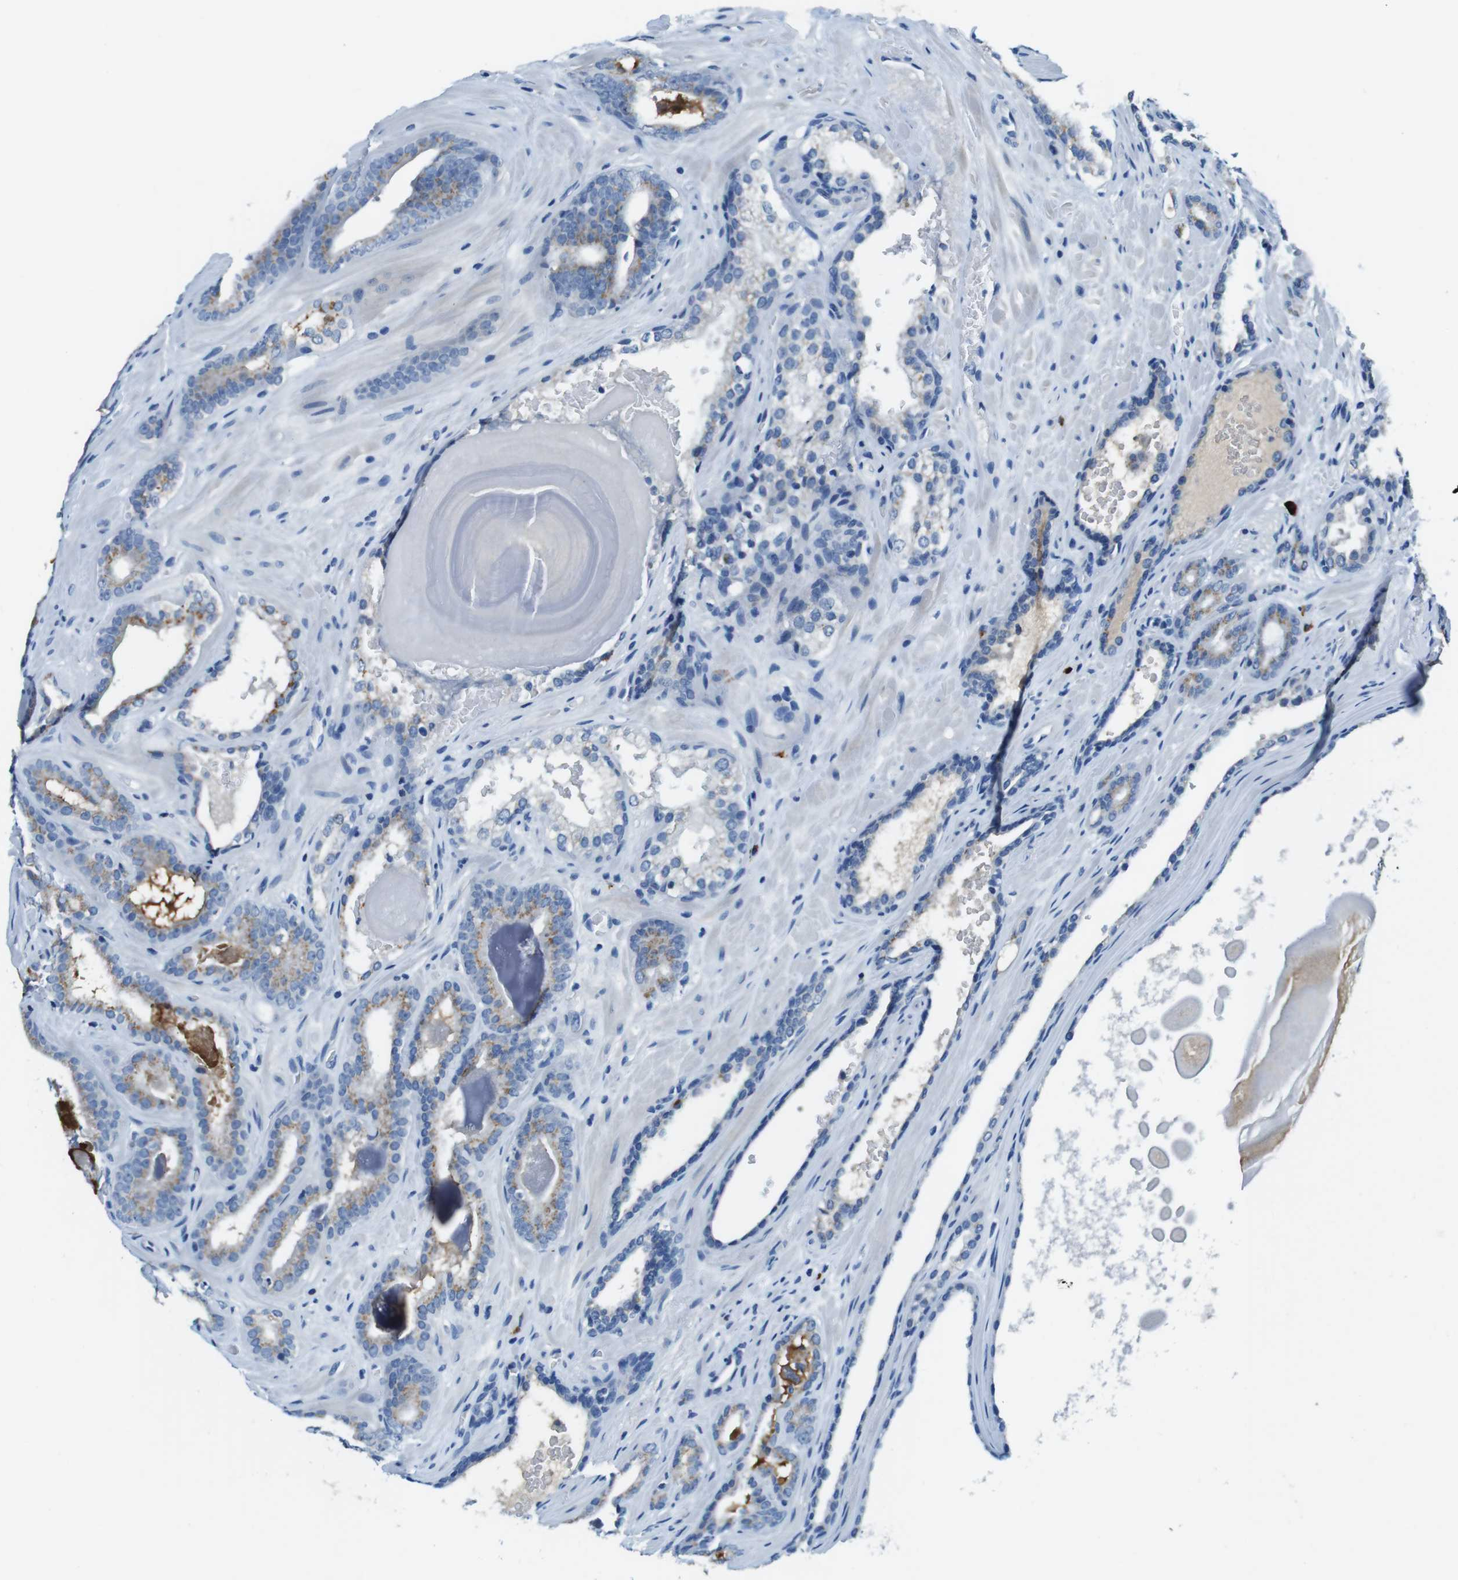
{"staining": {"intensity": "moderate", "quantity": "25%-75%", "location": "cytoplasmic/membranous"}, "tissue": "prostate cancer", "cell_type": "Tumor cells", "image_type": "cancer", "snomed": [{"axis": "morphology", "description": "Adenocarcinoma, High grade"}, {"axis": "topography", "description": "Prostate"}], "caption": "High-power microscopy captured an immunohistochemistry (IHC) image of prostate high-grade adenocarcinoma, revealing moderate cytoplasmic/membranous expression in approximately 25%-75% of tumor cells. (DAB (3,3'-diaminobenzidine) IHC, brown staining for protein, blue staining for nuclei).", "gene": "SLC35A3", "patient": {"sex": "male", "age": 60}}